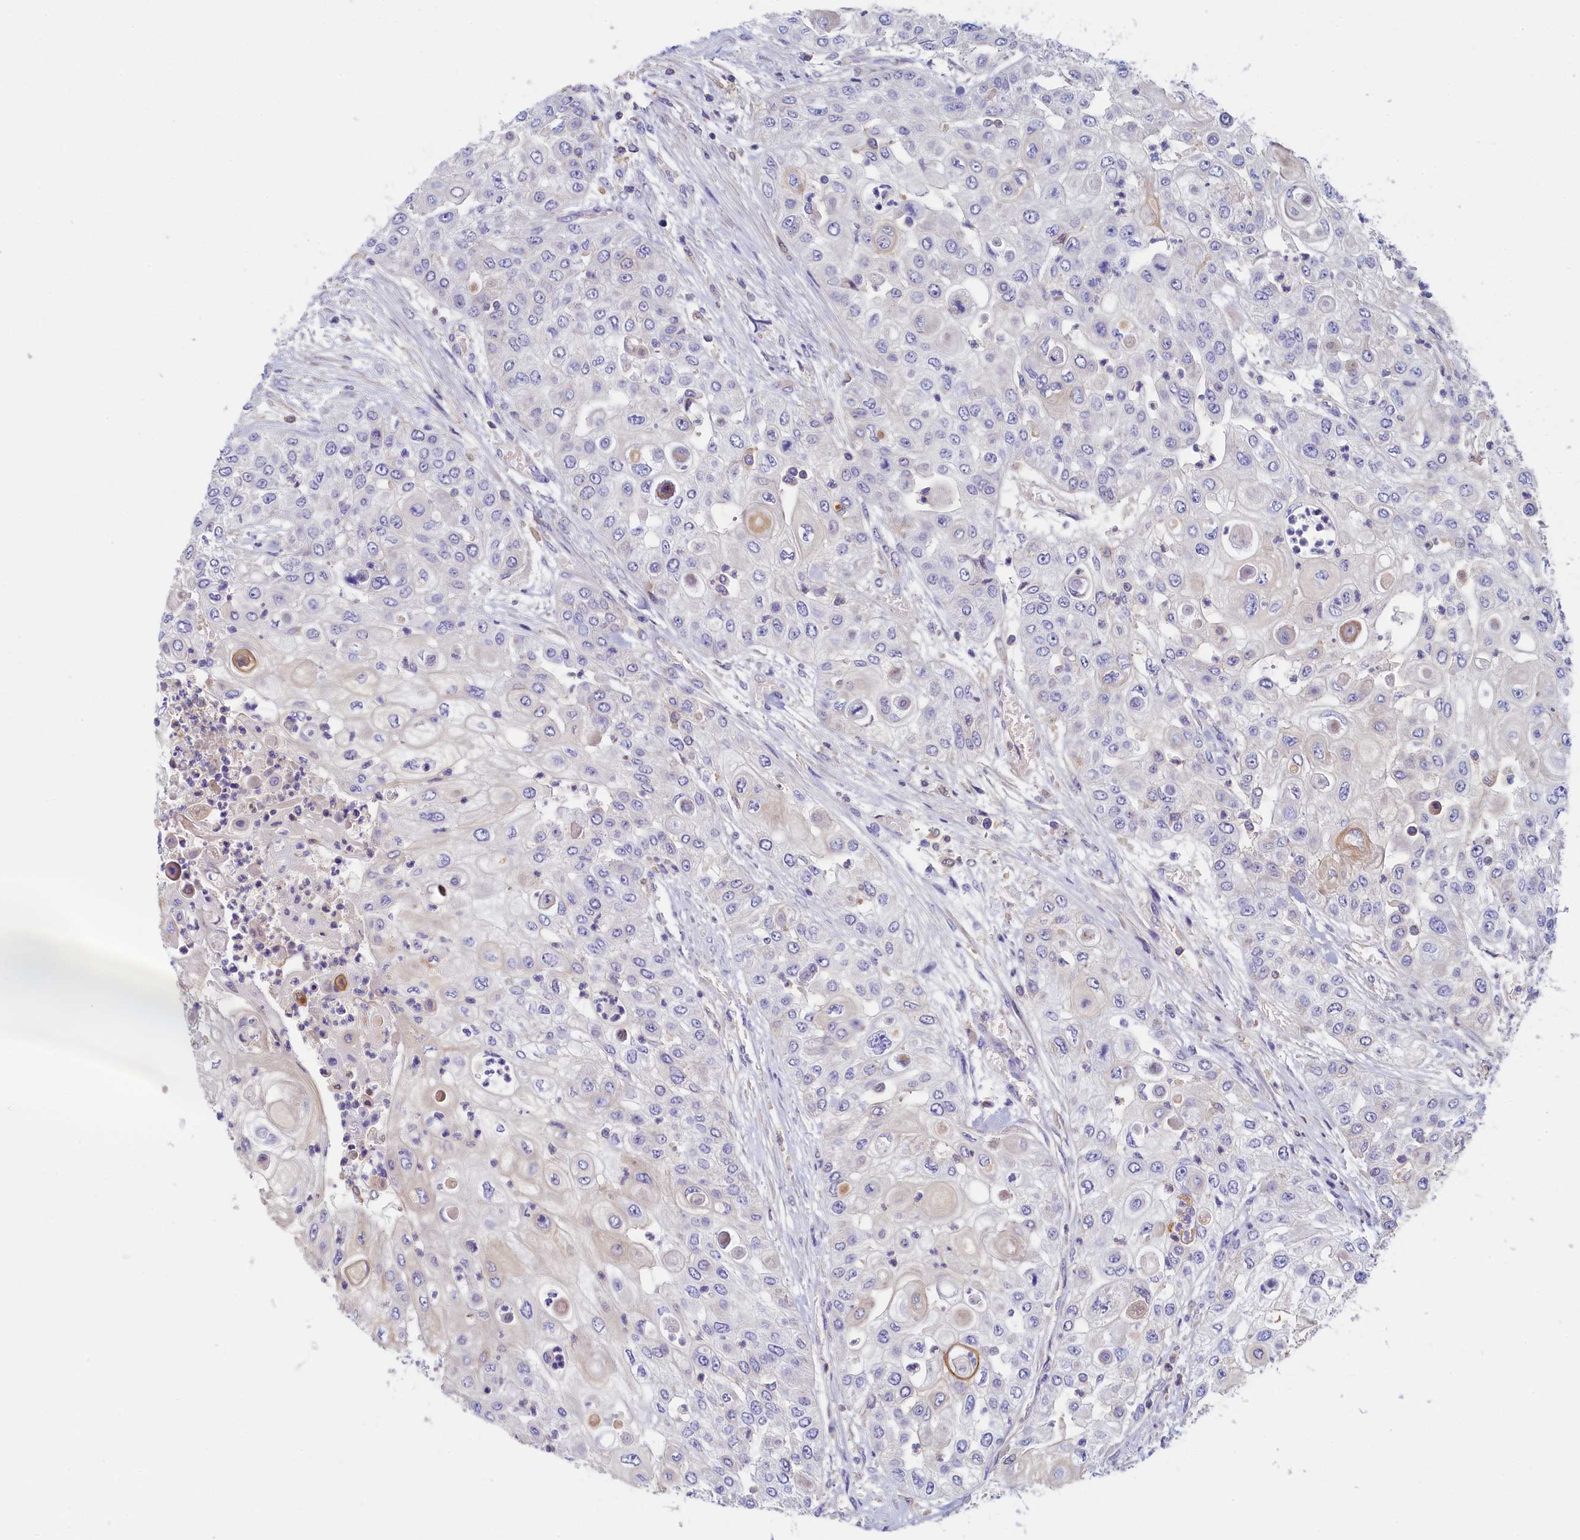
{"staining": {"intensity": "negative", "quantity": "none", "location": "none"}, "tissue": "urothelial cancer", "cell_type": "Tumor cells", "image_type": "cancer", "snomed": [{"axis": "morphology", "description": "Urothelial carcinoma, High grade"}, {"axis": "topography", "description": "Urinary bladder"}], "caption": "DAB immunohistochemical staining of urothelial cancer reveals no significant positivity in tumor cells.", "gene": "GUCA1C", "patient": {"sex": "female", "age": 79}}